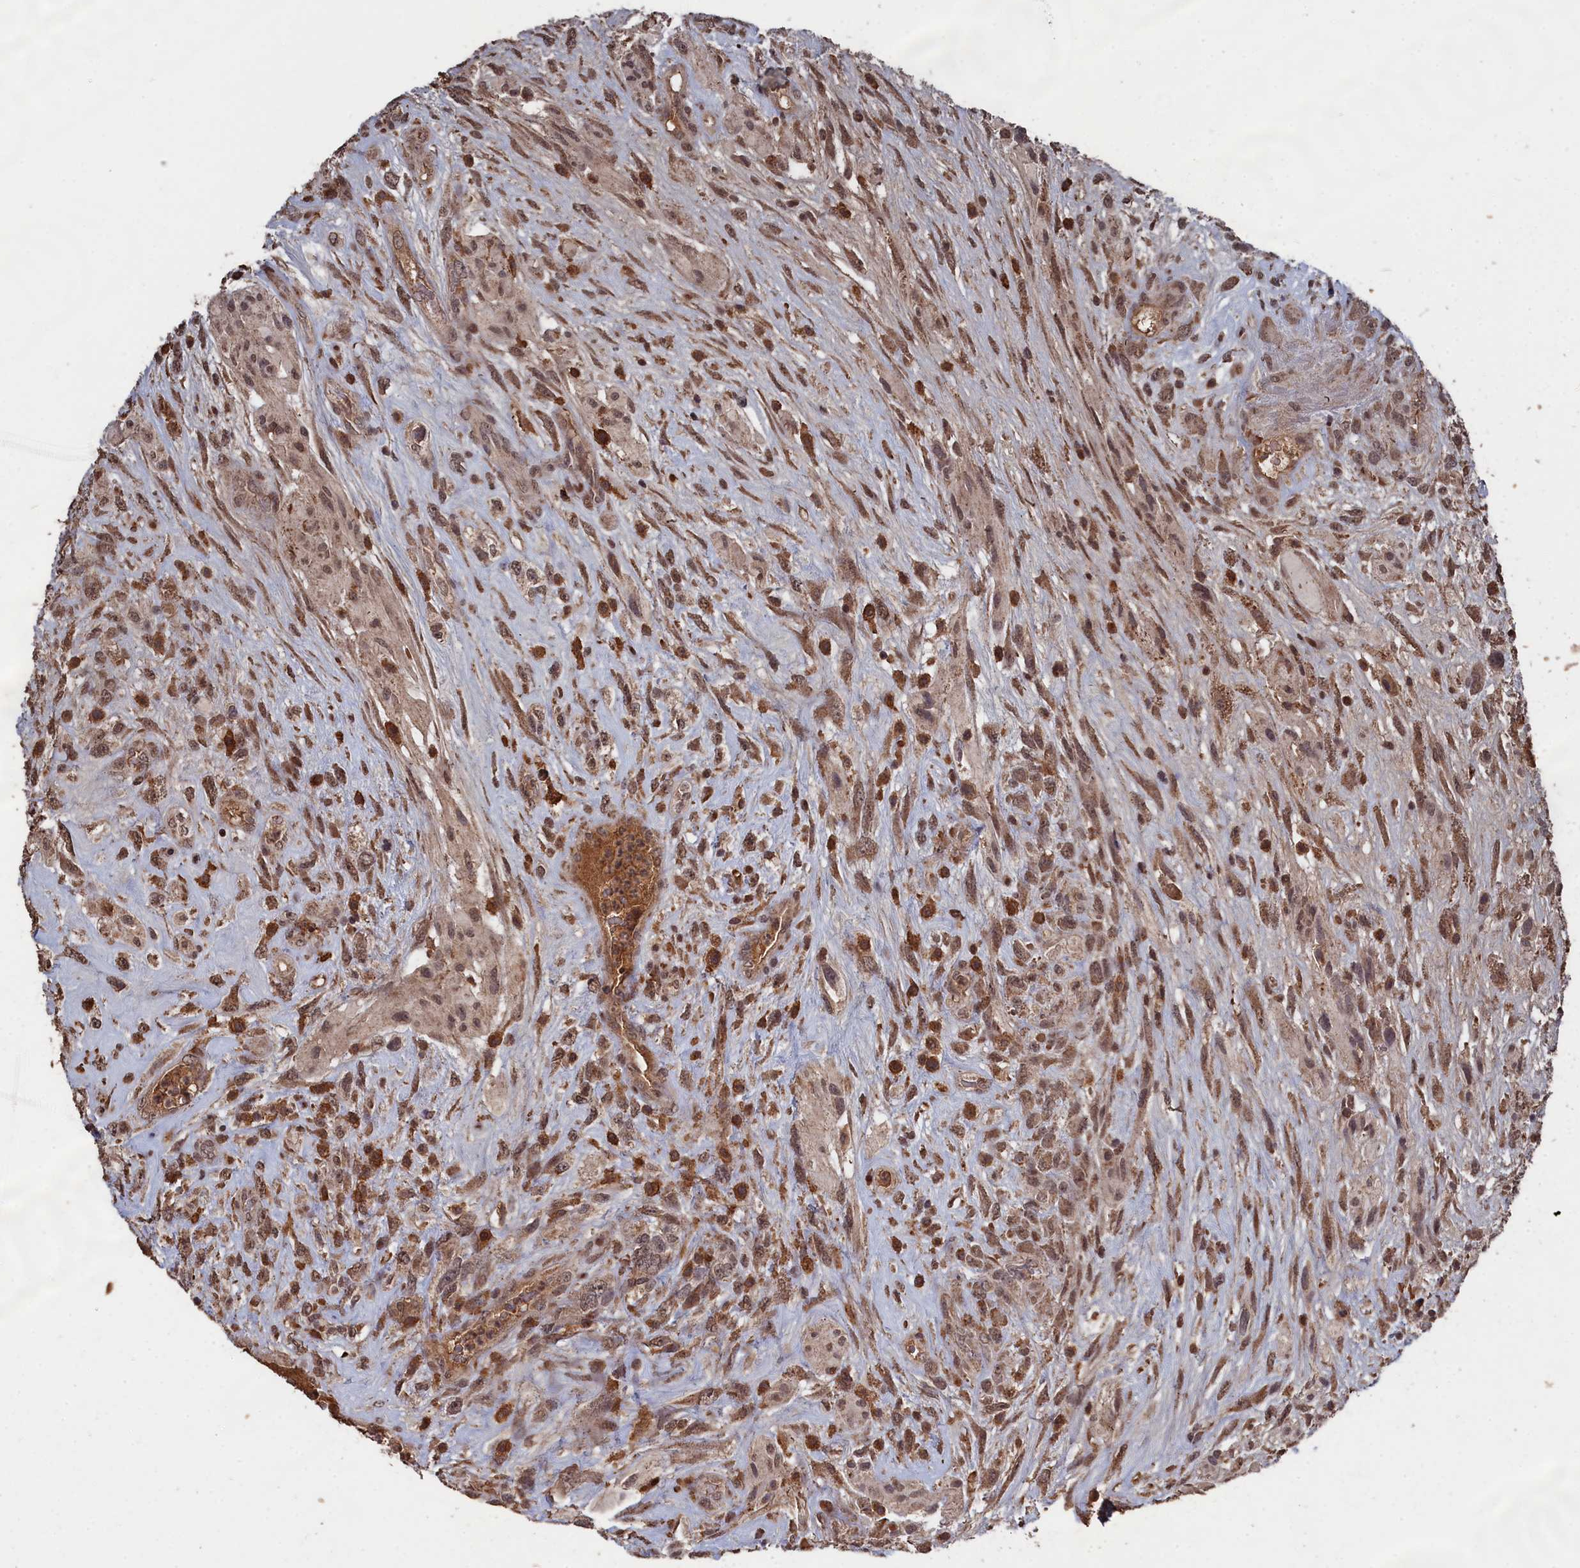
{"staining": {"intensity": "moderate", "quantity": ">75%", "location": "cytoplasmic/membranous,nuclear"}, "tissue": "glioma", "cell_type": "Tumor cells", "image_type": "cancer", "snomed": [{"axis": "morphology", "description": "Glioma, malignant, High grade"}, {"axis": "topography", "description": "Brain"}], "caption": "About >75% of tumor cells in human glioma display moderate cytoplasmic/membranous and nuclear protein positivity as visualized by brown immunohistochemical staining.", "gene": "CEACAM21", "patient": {"sex": "male", "age": 61}}